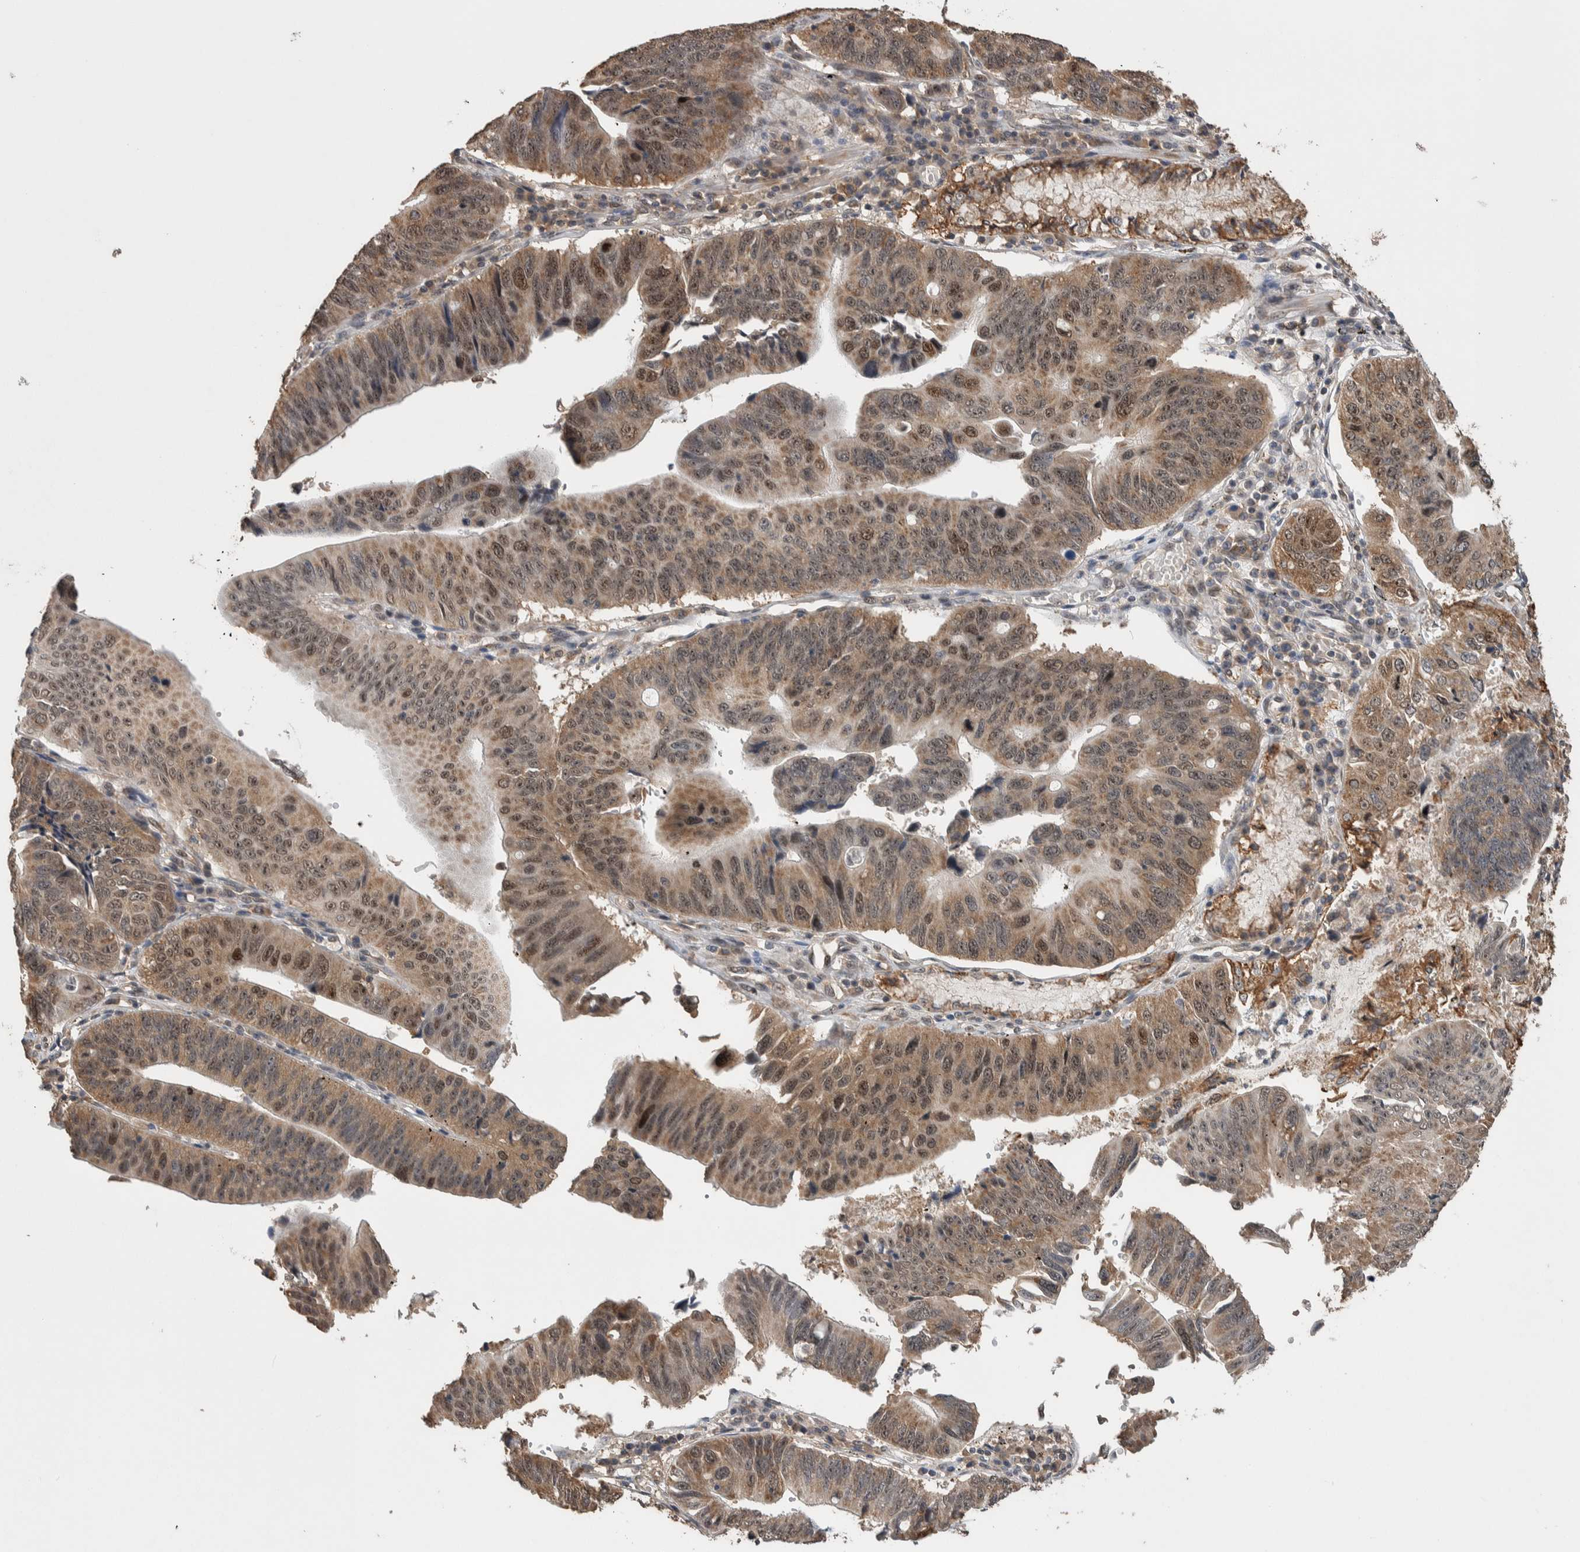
{"staining": {"intensity": "moderate", "quantity": "25%-75%", "location": "cytoplasmic/membranous,nuclear"}, "tissue": "stomach cancer", "cell_type": "Tumor cells", "image_type": "cancer", "snomed": [{"axis": "morphology", "description": "Adenocarcinoma, NOS"}, {"axis": "topography", "description": "Stomach"}], "caption": "Human stomach cancer stained for a protein (brown) reveals moderate cytoplasmic/membranous and nuclear positive expression in about 25%-75% of tumor cells.", "gene": "DVL2", "patient": {"sex": "male", "age": 59}}